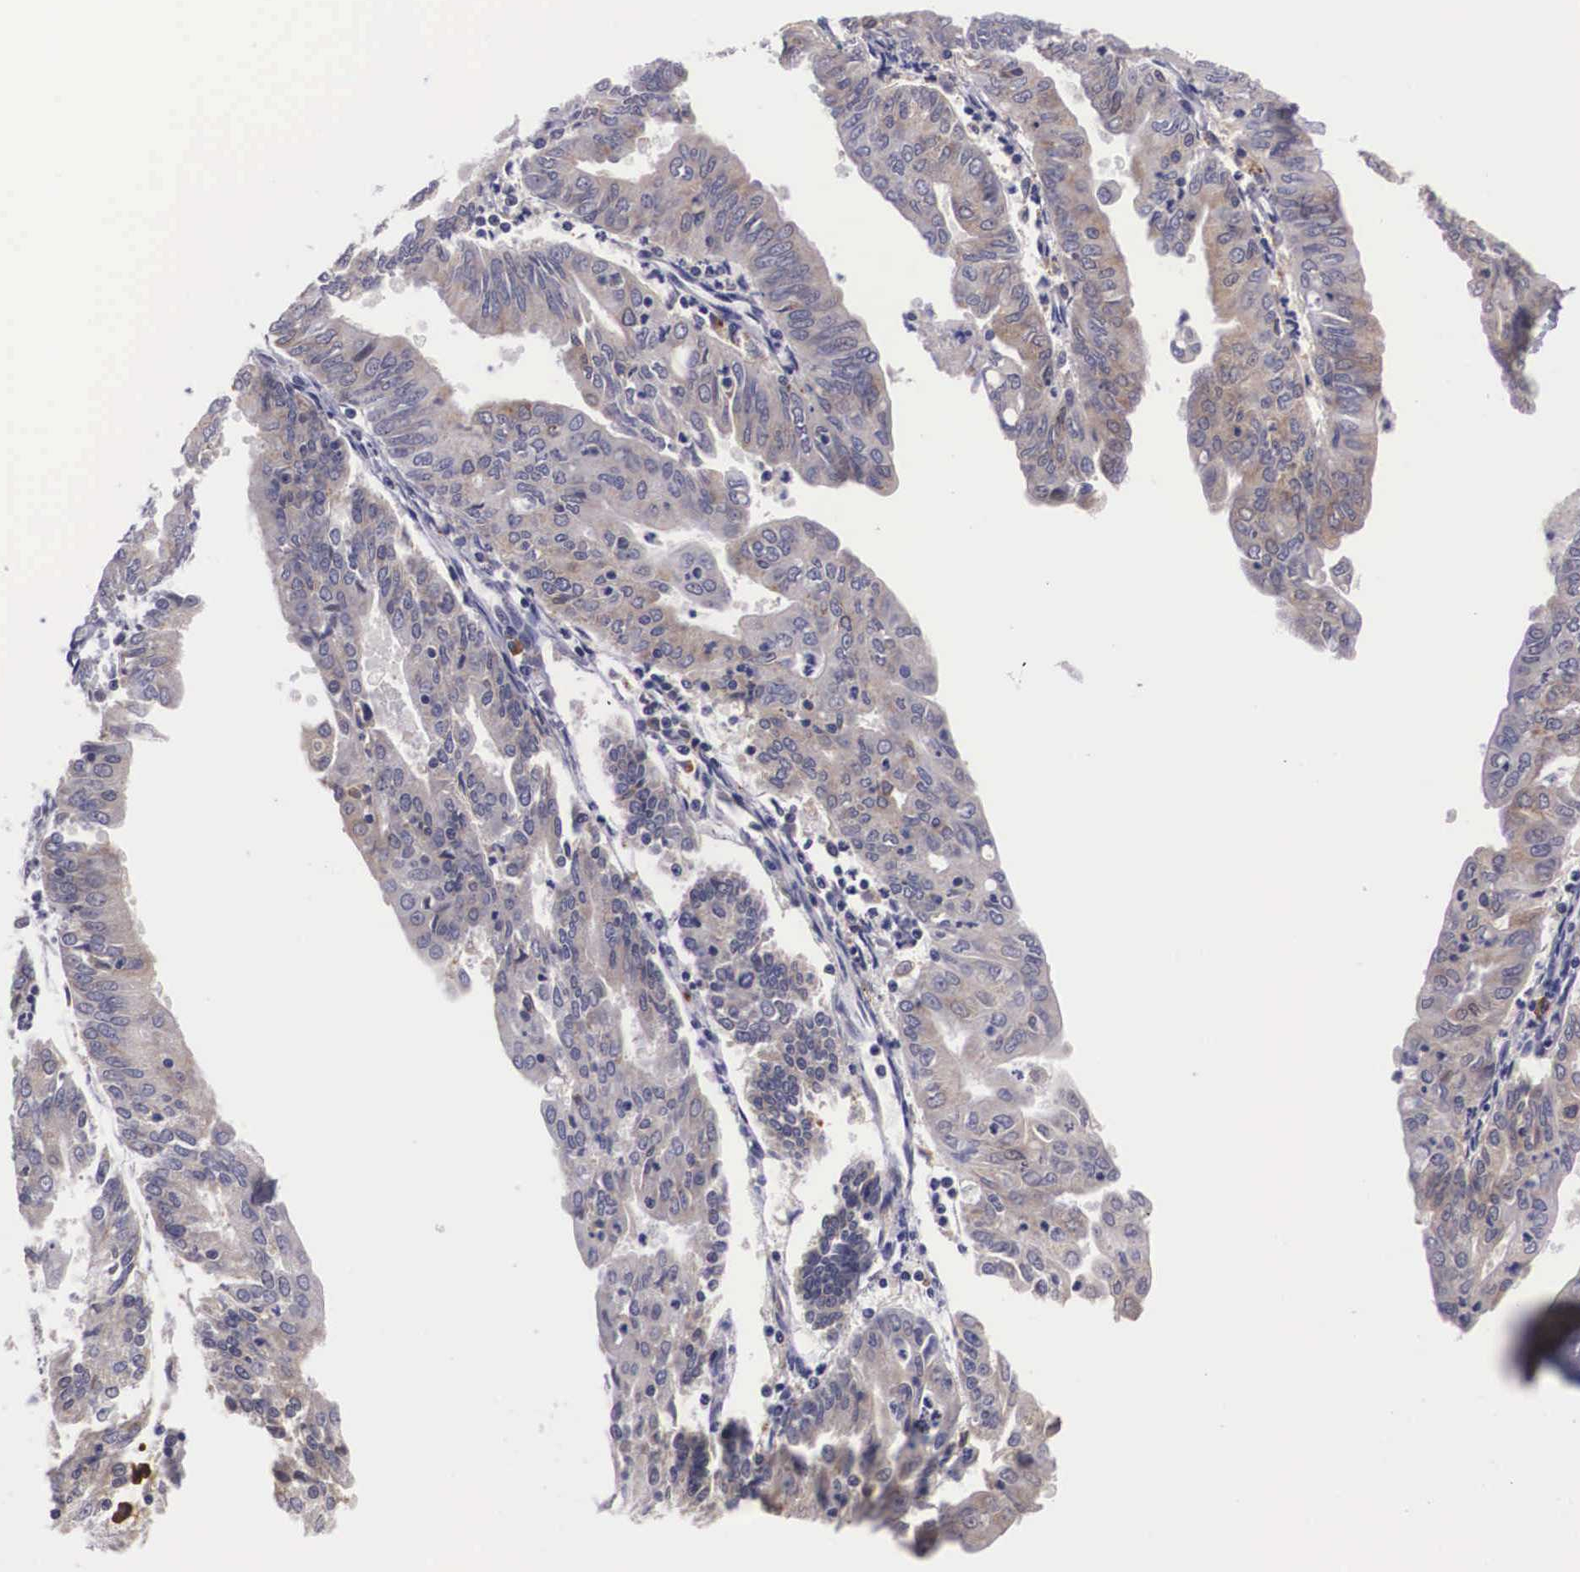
{"staining": {"intensity": "weak", "quantity": "<25%", "location": "cytoplasmic/membranous"}, "tissue": "endometrial cancer", "cell_type": "Tumor cells", "image_type": "cancer", "snomed": [{"axis": "morphology", "description": "Adenocarcinoma, NOS"}, {"axis": "topography", "description": "Endometrium"}], "caption": "High power microscopy histopathology image of an immunohistochemistry photomicrograph of adenocarcinoma (endometrial), revealing no significant positivity in tumor cells. The staining is performed using DAB brown chromogen with nuclei counter-stained in using hematoxylin.", "gene": "CRELD2", "patient": {"sex": "female", "age": 79}}